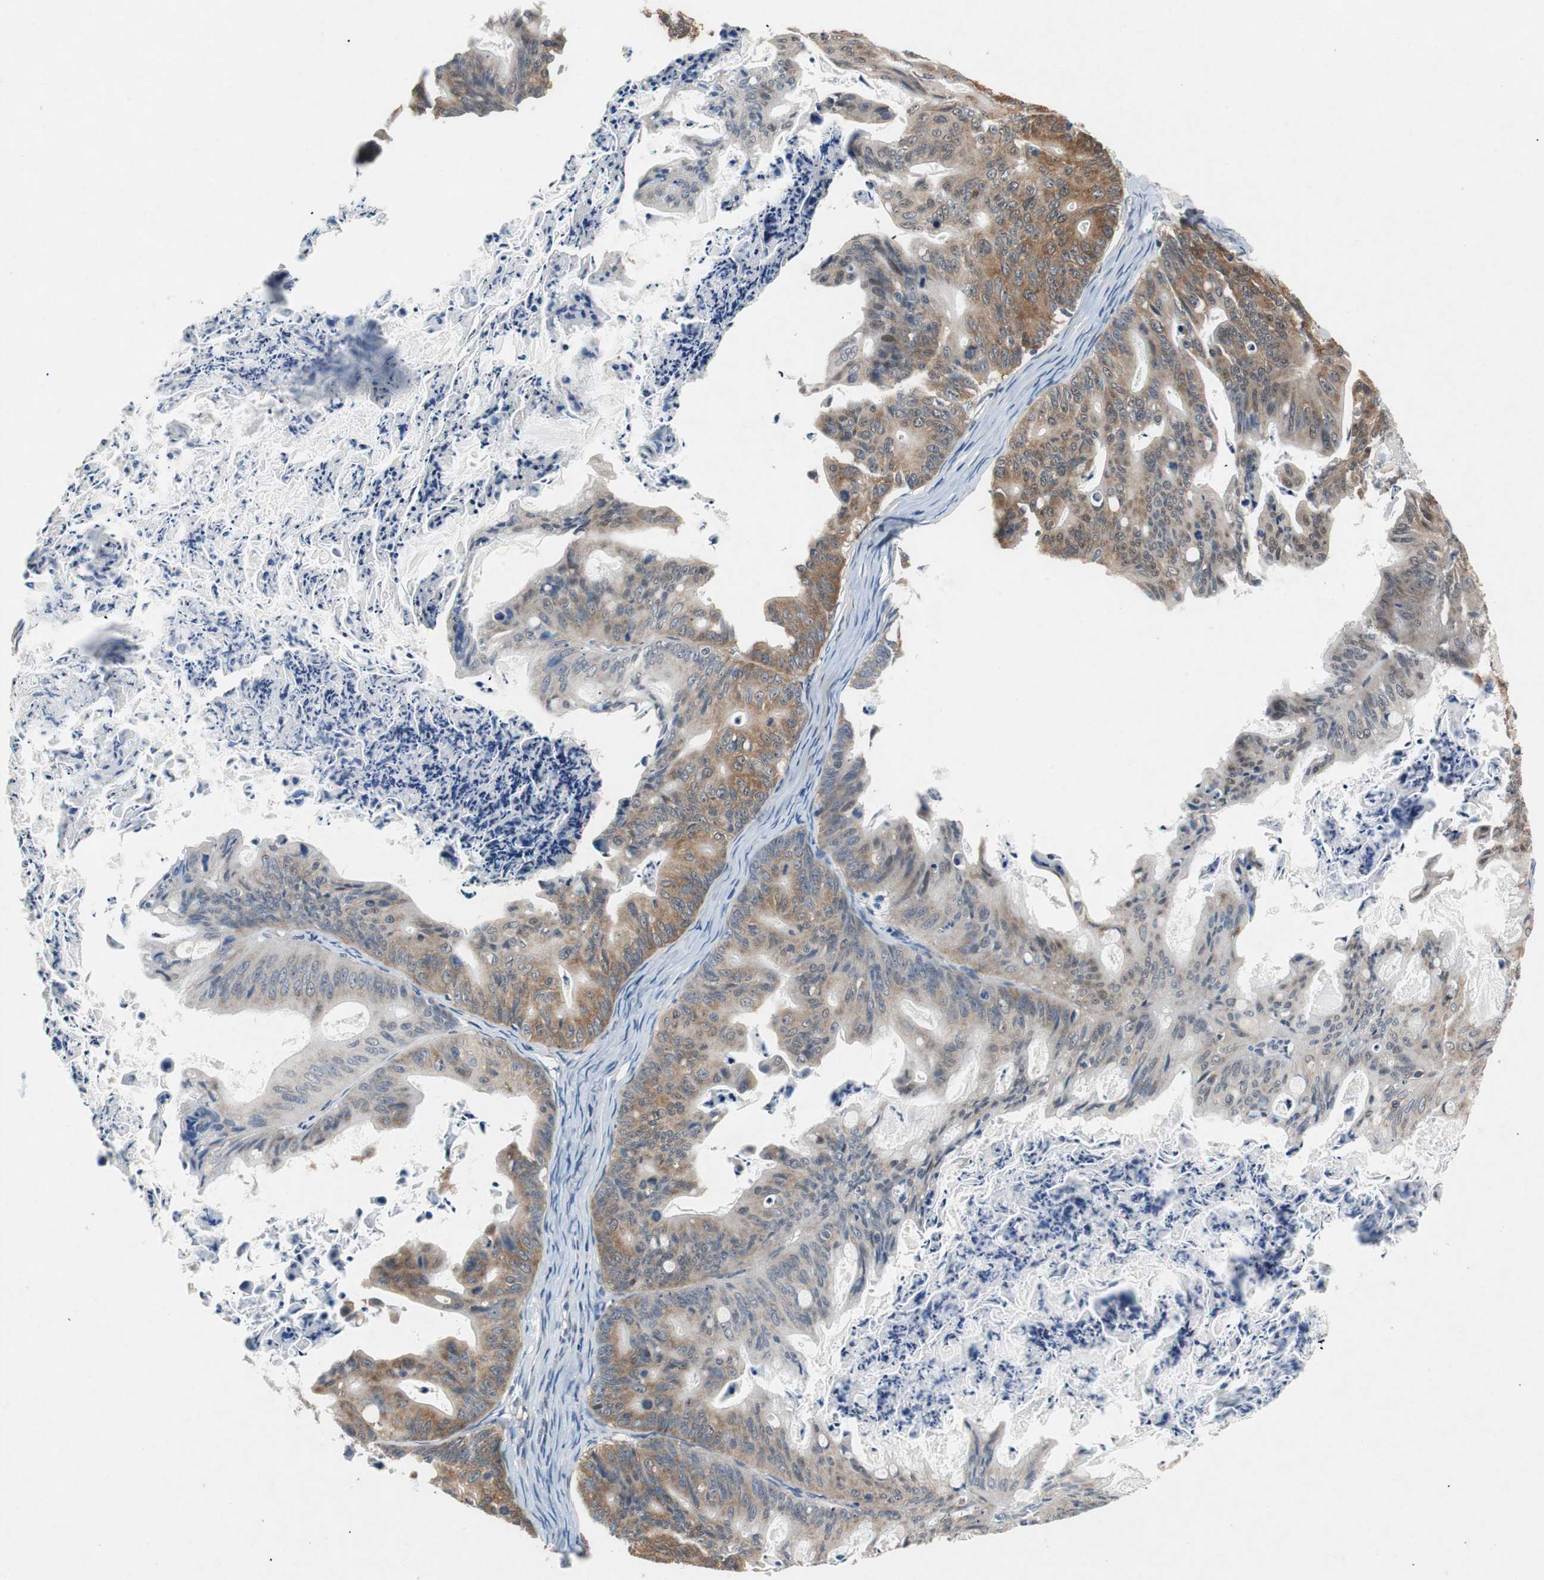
{"staining": {"intensity": "moderate", "quantity": "25%-75%", "location": "cytoplasmic/membranous"}, "tissue": "ovarian cancer", "cell_type": "Tumor cells", "image_type": "cancer", "snomed": [{"axis": "morphology", "description": "Cystadenocarcinoma, mucinous, NOS"}, {"axis": "topography", "description": "Ovary"}], "caption": "Immunohistochemical staining of human mucinous cystadenocarcinoma (ovarian) displays moderate cytoplasmic/membranous protein expression in about 25%-75% of tumor cells.", "gene": "RPL35", "patient": {"sex": "female", "age": 36}}